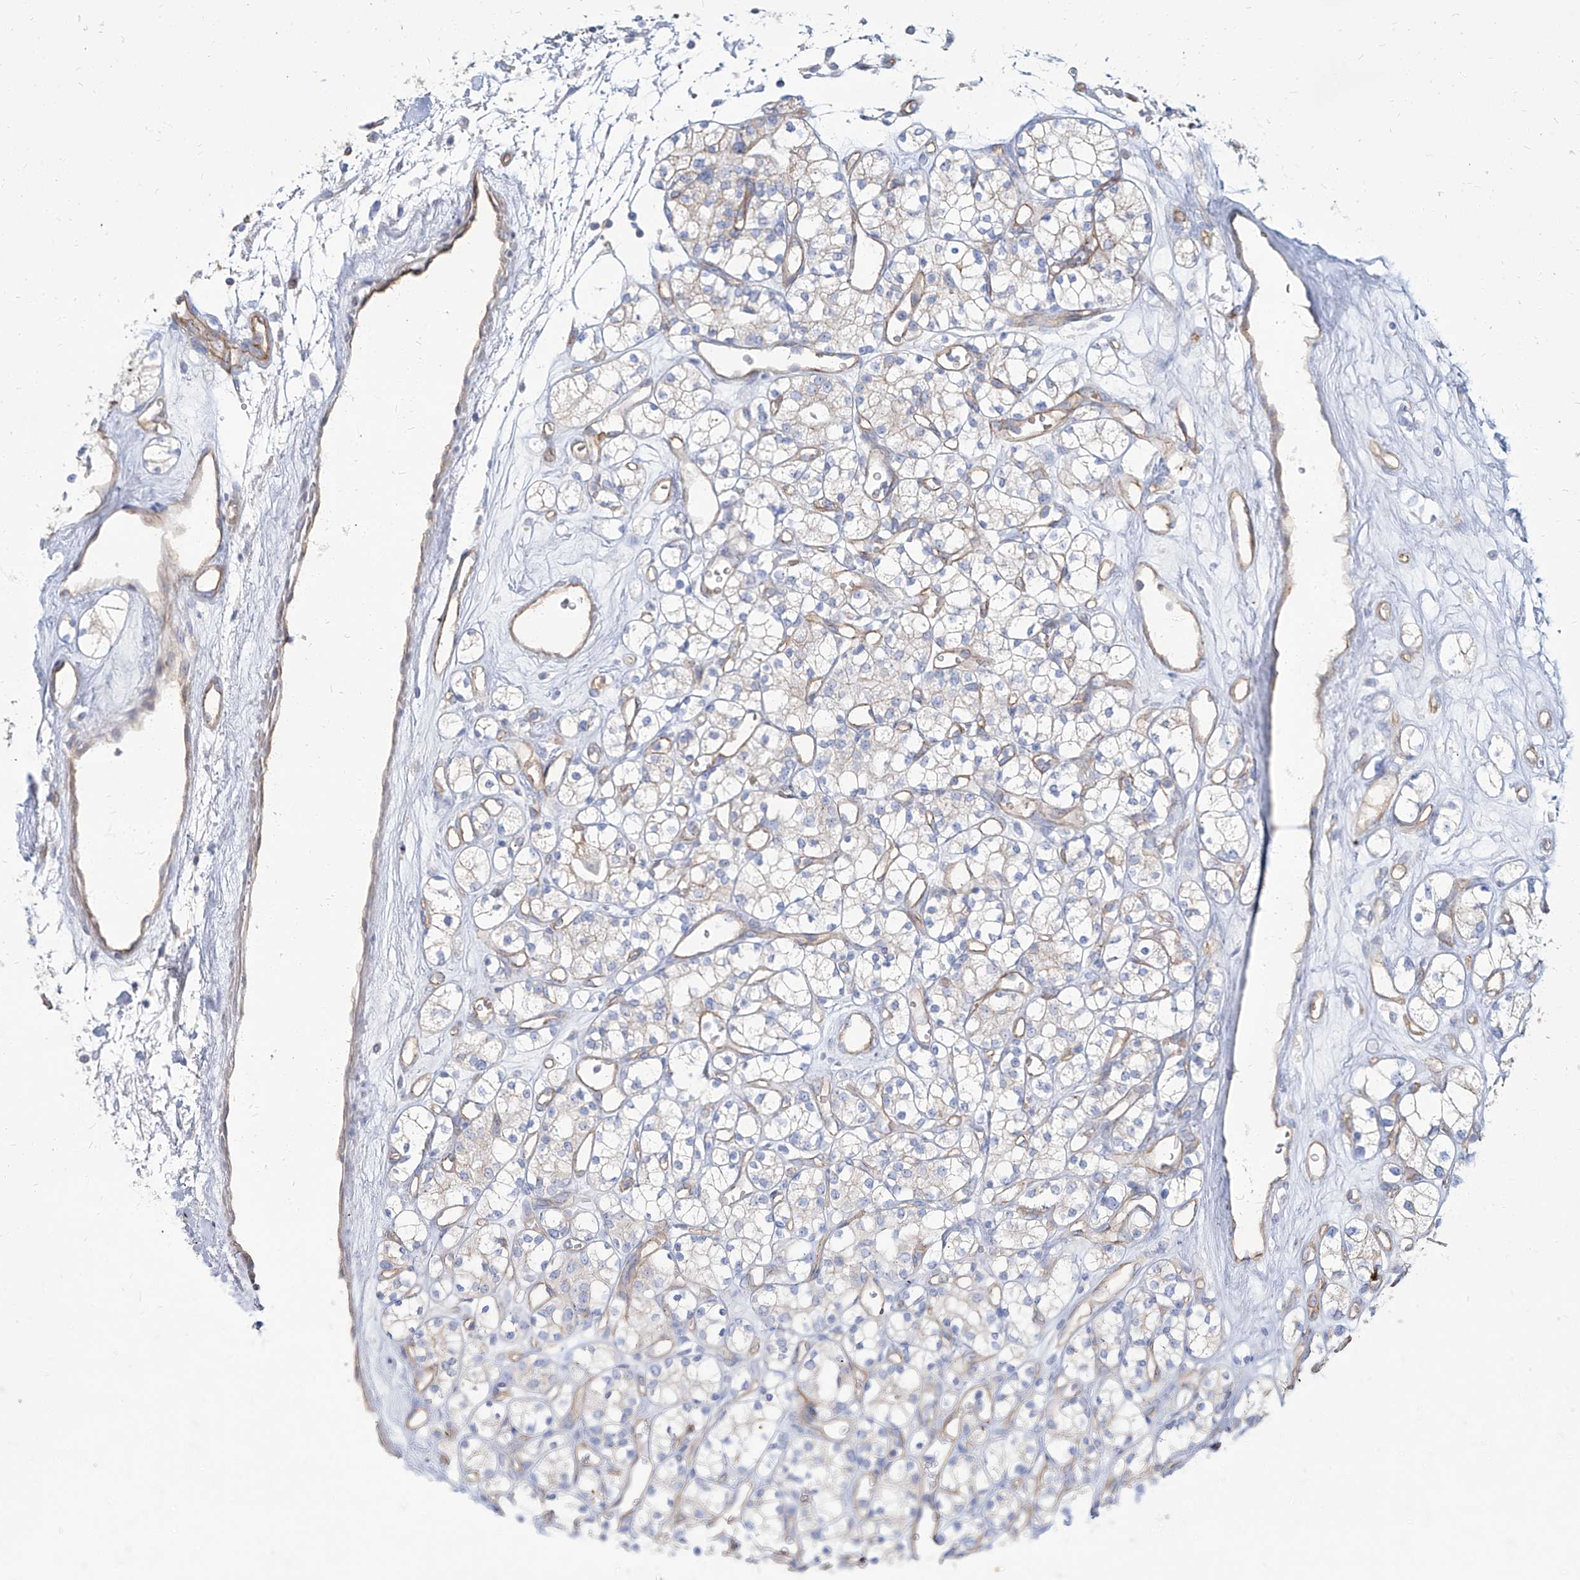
{"staining": {"intensity": "negative", "quantity": "none", "location": "none"}, "tissue": "renal cancer", "cell_type": "Tumor cells", "image_type": "cancer", "snomed": [{"axis": "morphology", "description": "Adenocarcinoma, NOS"}, {"axis": "topography", "description": "Kidney"}], "caption": "Renal cancer was stained to show a protein in brown. There is no significant staining in tumor cells. (DAB immunohistochemistry with hematoxylin counter stain).", "gene": "TXLNB", "patient": {"sex": "male", "age": 77}}